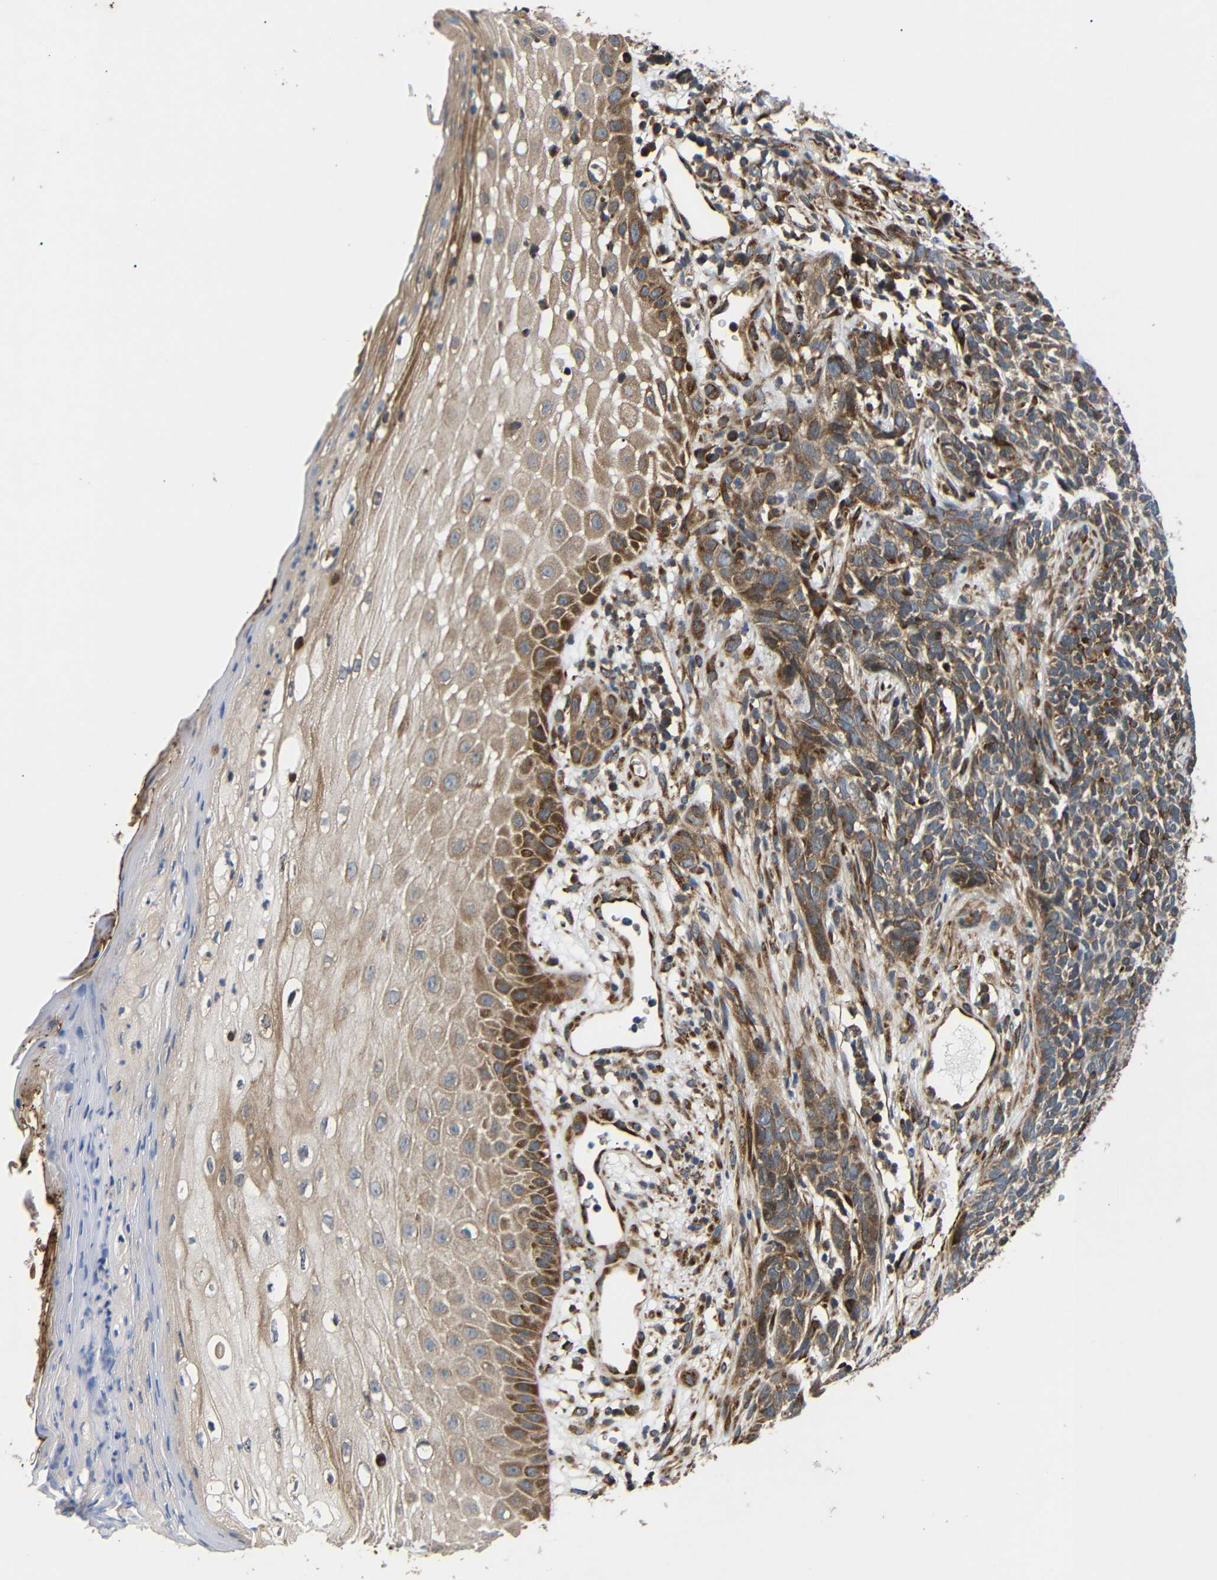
{"staining": {"intensity": "strong", "quantity": ">75%", "location": "cytoplasmic/membranous"}, "tissue": "skin cancer", "cell_type": "Tumor cells", "image_type": "cancer", "snomed": [{"axis": "morphology", "description": "Basal cell carcinoma"}, {"axis": "topography", "description": "Skin"}], "caption": "A photomicrograph of human skin cancer (basal cell carcinoma) stained for a protein displays strong cytoplasmic/membranous brown staining in tumor cells. Using DAB (3,3'-diaminobenzidine) (brown) and hematoxylin (blue) stains, captured at high magnification using brightfield microscopy.", "gene": "KANK4", "patient": {"sex": "female", "age": 84}}